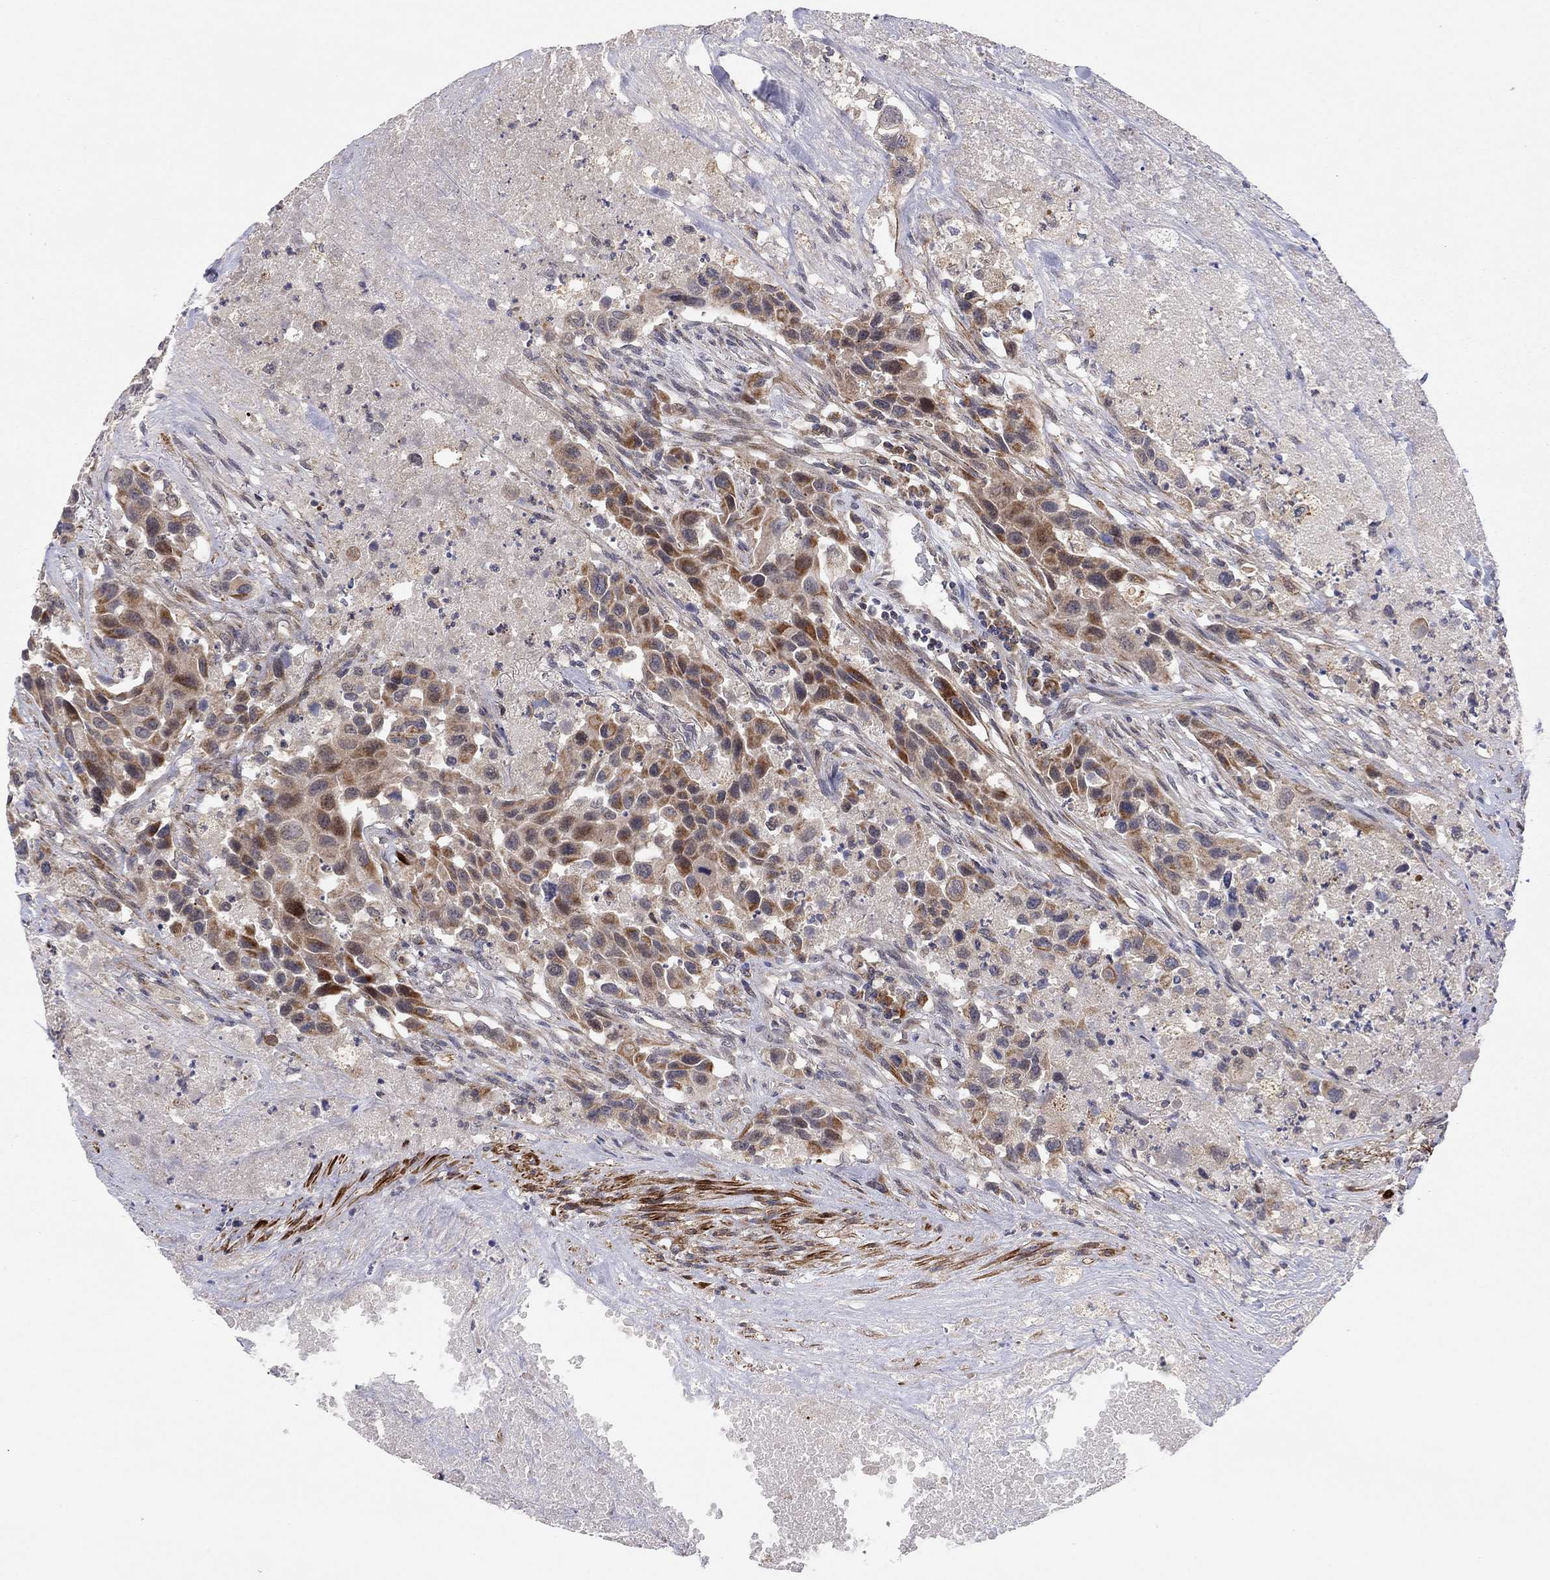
{"staining": {"intensity": "strong", "quantity": "<25%", "location": "cytoplasmic/membranous"}, "tissue": "urothelial cancer", "cell_type": "Tumor cells", "image_type": "cancer", "snomed": [{"axis": "morphology", "description": "Urothelial carcinoma, High grade"}, {"axis": "topography", "description": "Urinary bladder"}], "caption": "Strong cytoplasmic/membranous expression for a protein is seen in approximately <25% of tumor cells of high-grade urothelial carcinoma using immunohistochemistry (IHC).", "gene": "IDS", "patient": {"sex": "female", "age": 73}}